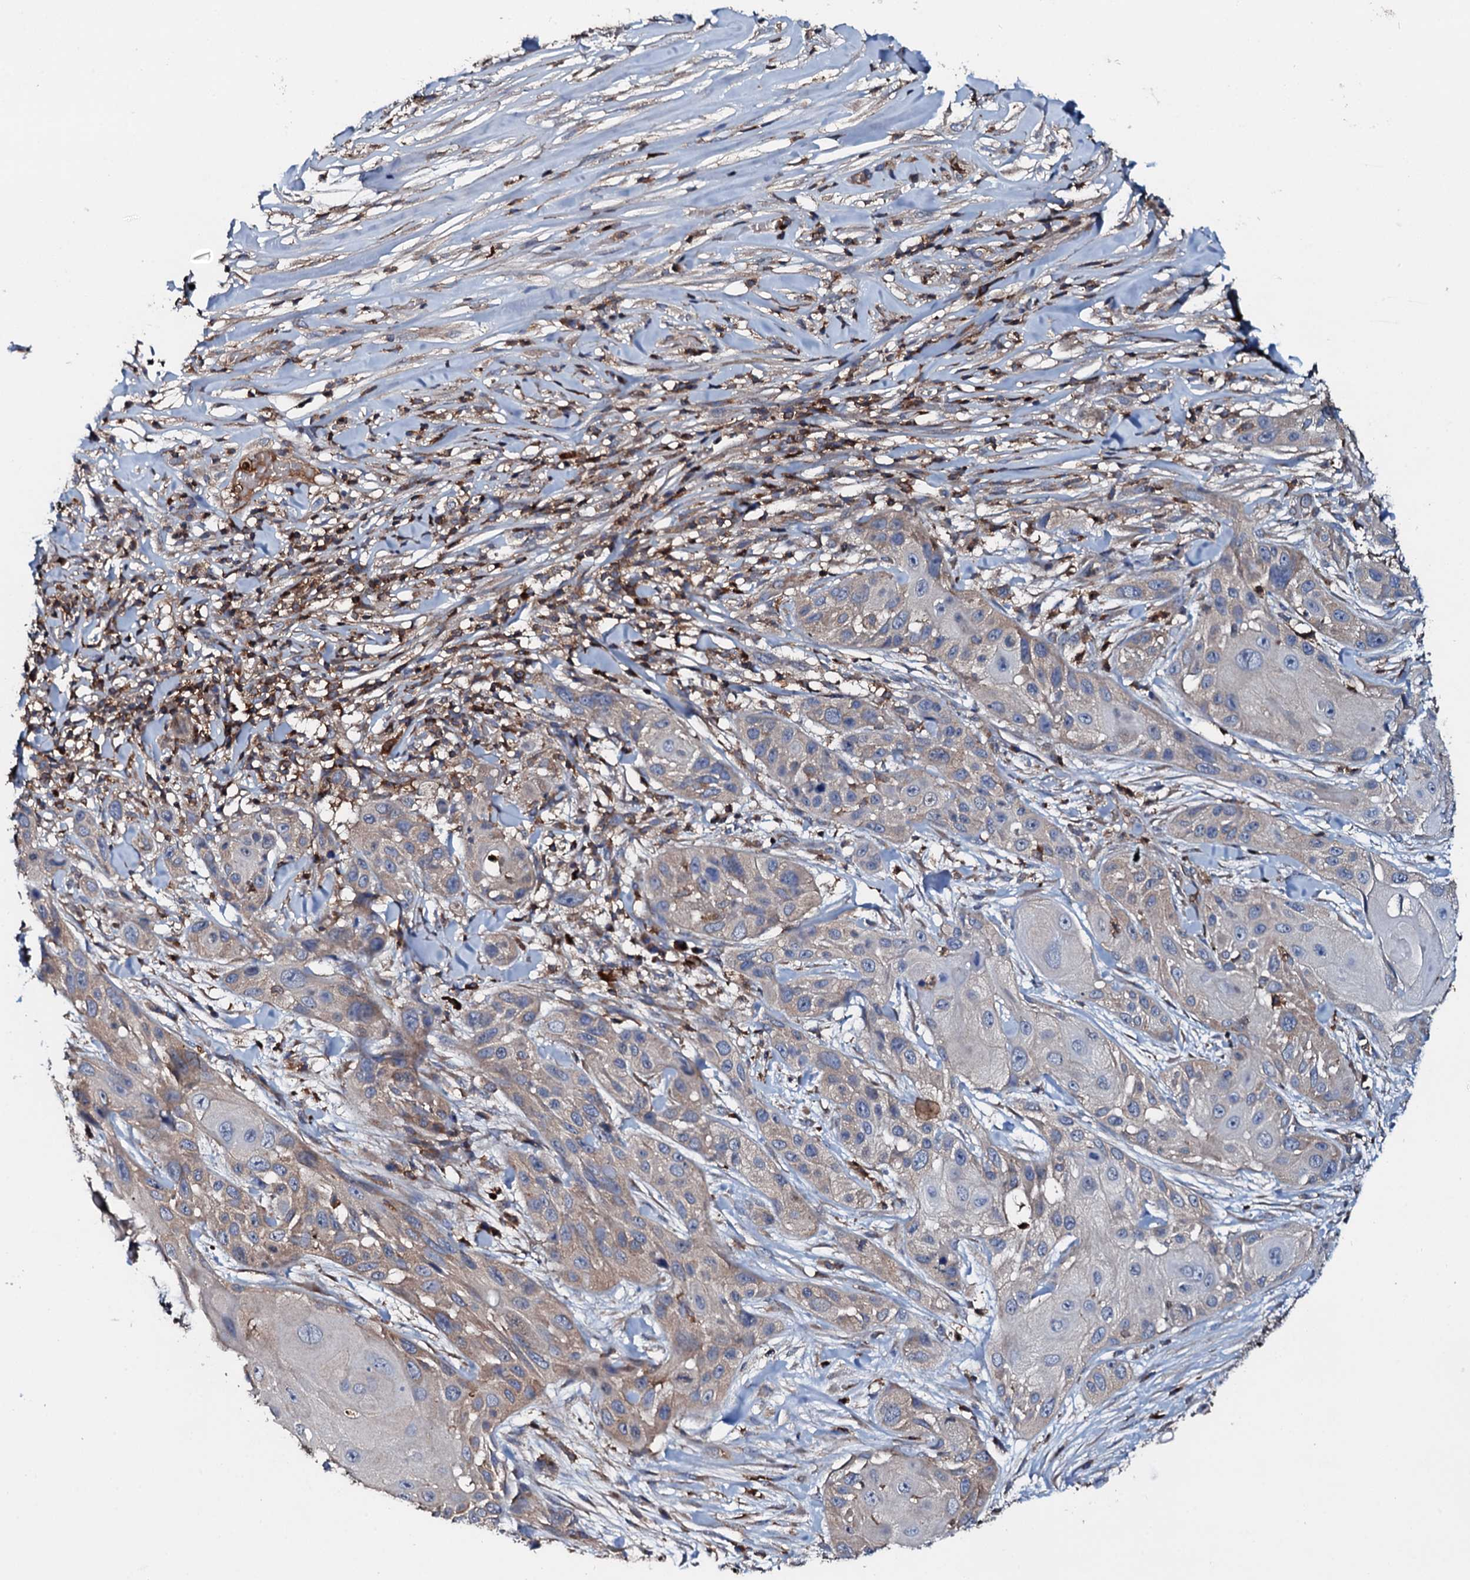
{"staining": {"intensity": "weak", "quantity": "25%-75%", "location": "cytoplasmic/membranous"}, "tissue": "skin cancer", "cell_type": "Tumor cells", "image_type": "cancer", "snomed": [{"axis": "morphology", "description": "Squamous cell carcinoma, NOS"}, {"axis": "topography", "description": "Skin"}], "caption": "Immunohistochemistry staining of skin cancer, which displays low levels of weak cytoplasmic/membranous staining in approximately 25%-75% of tumor cells indicating weak cytoplasmic/membranous protein staining. The staining was performed using DAB (brown) for protein detection and nuclei were counterstained in hematoxylin (blue).", "gene": "GRK2", "patient": {"sex": "female", "age": 44}}